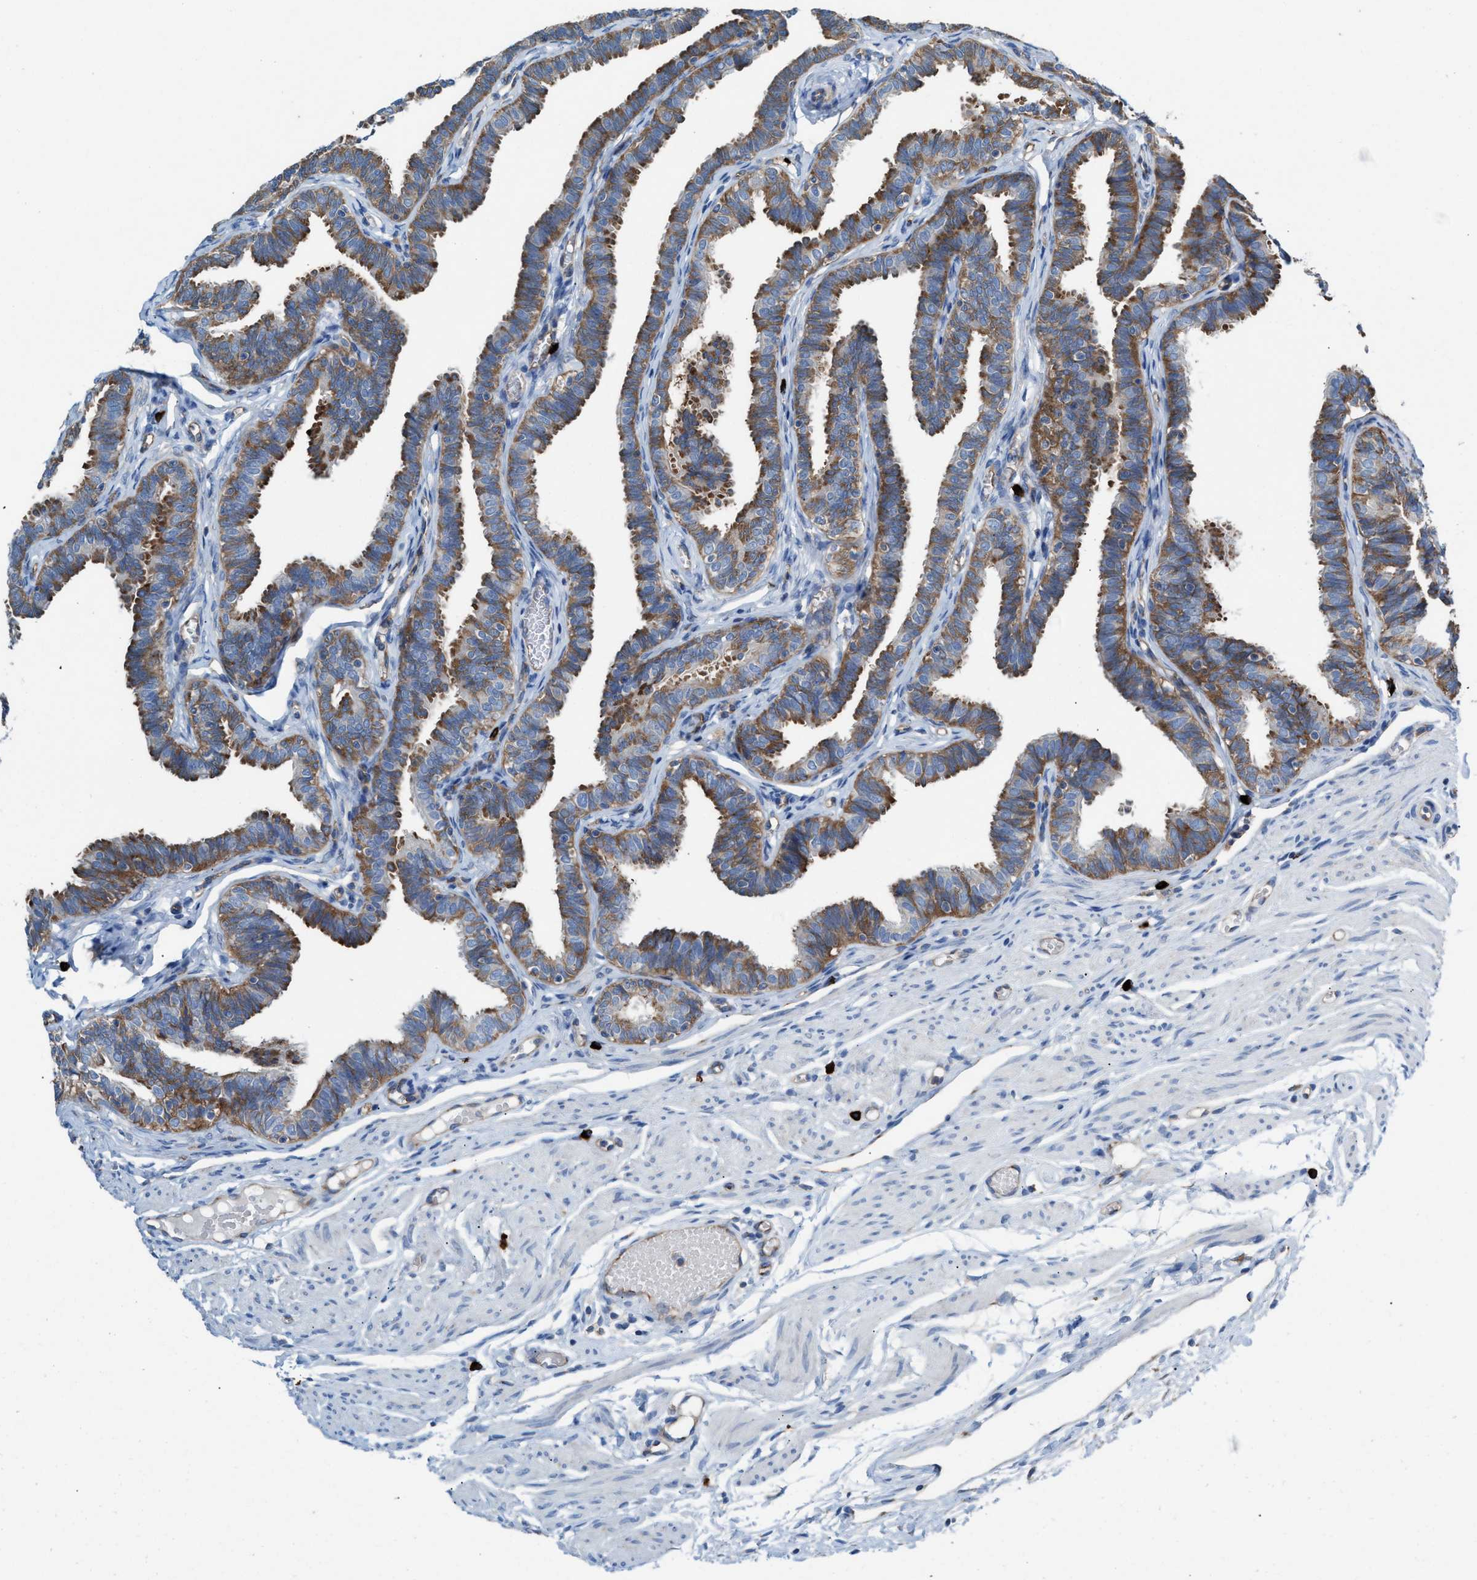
{"staining": {"intensity": "moderate", "quantity": "25%-75%", "location": "cytoplasmic/membranous"}, "tissue": "fallopian tube", "cell_type": "Glandular cells", "image_type": "normal", "snomed": [{"axis": "morphology", "description": "Normal tissue, NOS"}, {"axis": "topography", "description": "Fallopian tube"}, {"axis": "topography", "description": "Ovary"}], "caption": "The image displays a brown stain indicating the presence of a protein in the cytoplasmic/membranous of glandular cells in fallopian tube.", "gene": "NYAP1", "patient": {"sex": "female", "age": 23}}